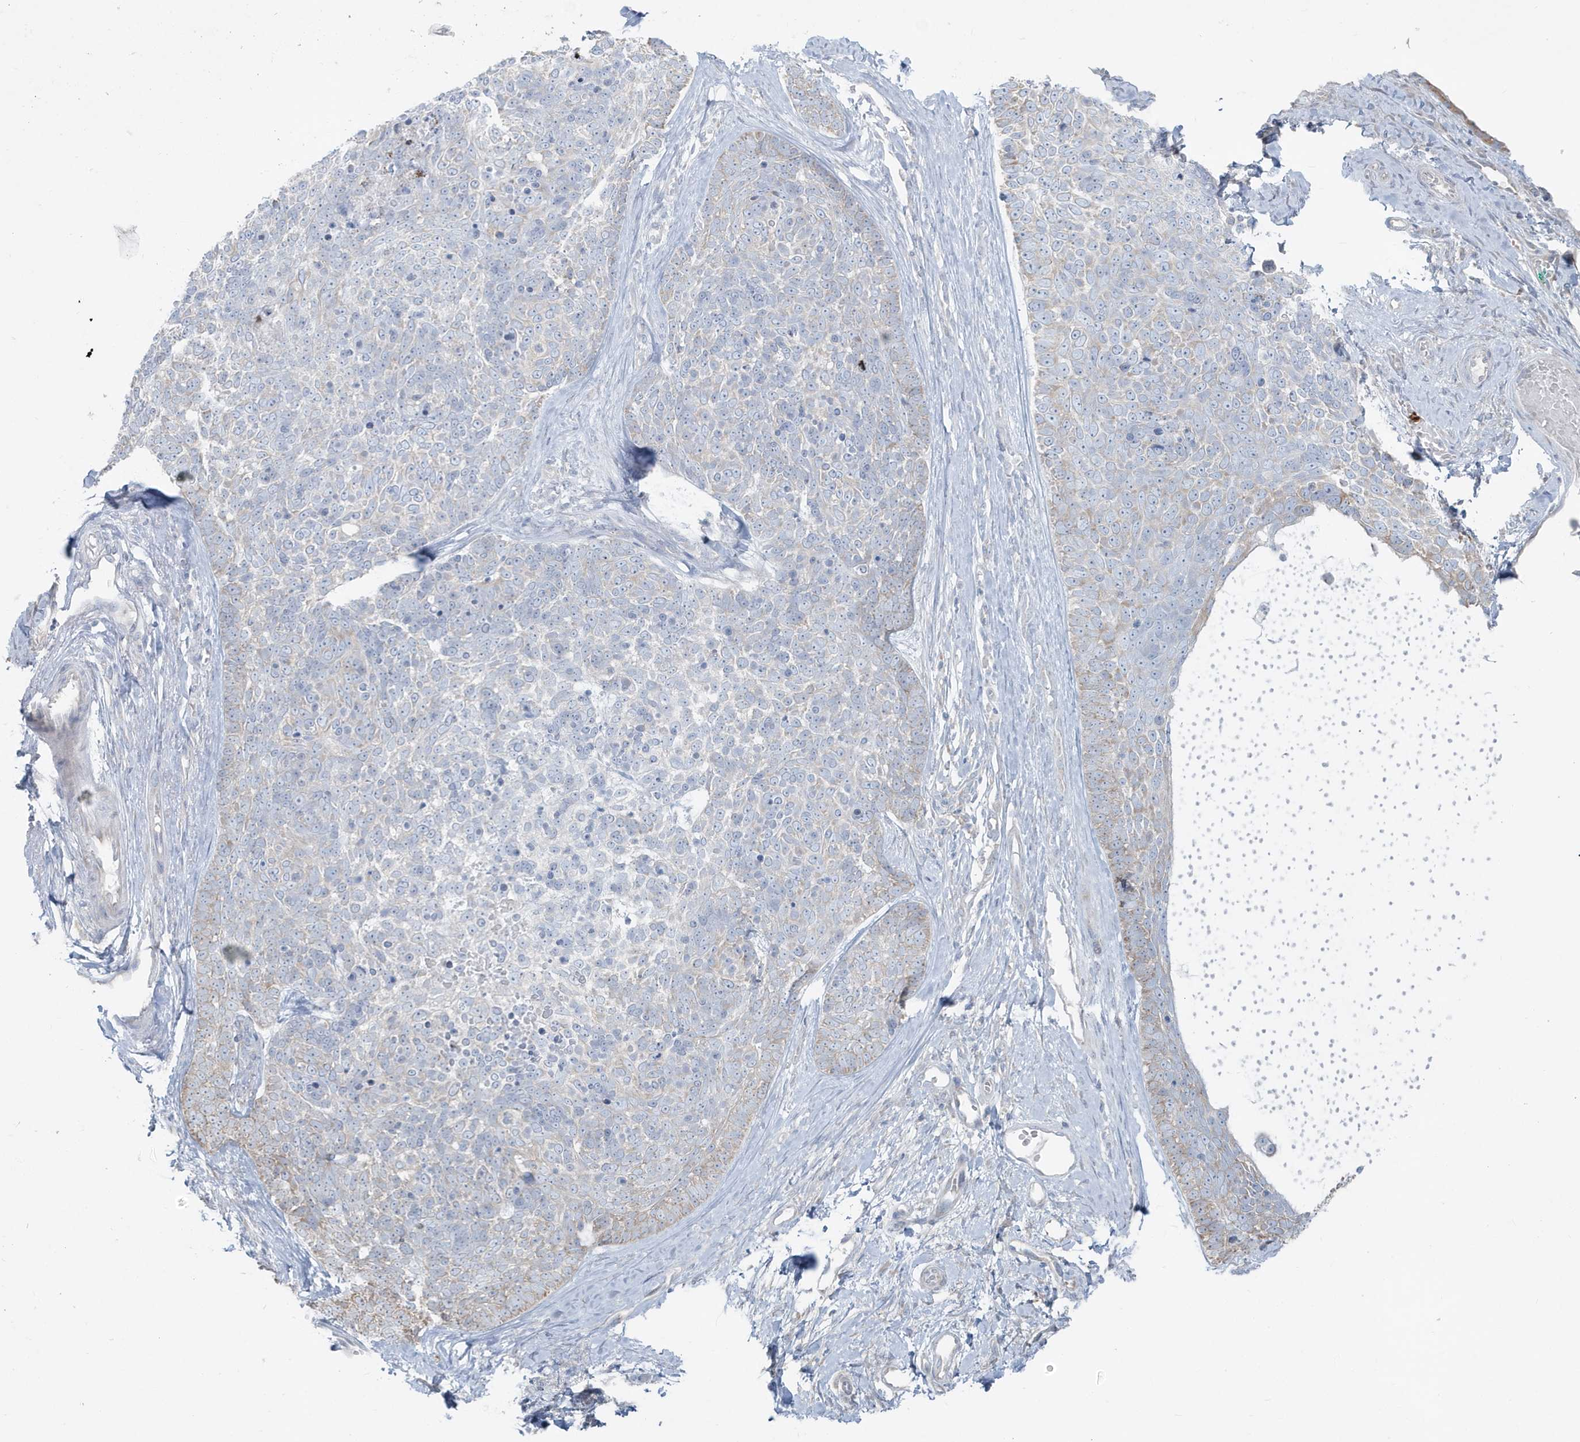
{"staining": {"intensity": "negative", "quantity": "none", "location": "none"}, "tissue": "skin cancer", "cell_type": "Tumor cells", "image_type": "cancer", "snomed": [{"axis": "morphology", "description": "Basal cell carcinoma"}, {"axis": "topography", "description": "Skin"}], "caption": "This is a histopathology image of immunohistochemistry (IHC) staining of skin cancer, which shows no positivity in tumor cells. (Stains: DAB immunohistochemistry with hematoxylin counter stain, Microscopy: brightfield microscopy at high magnification).", "gene": "CCNJ", "patient": {"sex": "female", "age": 81}}